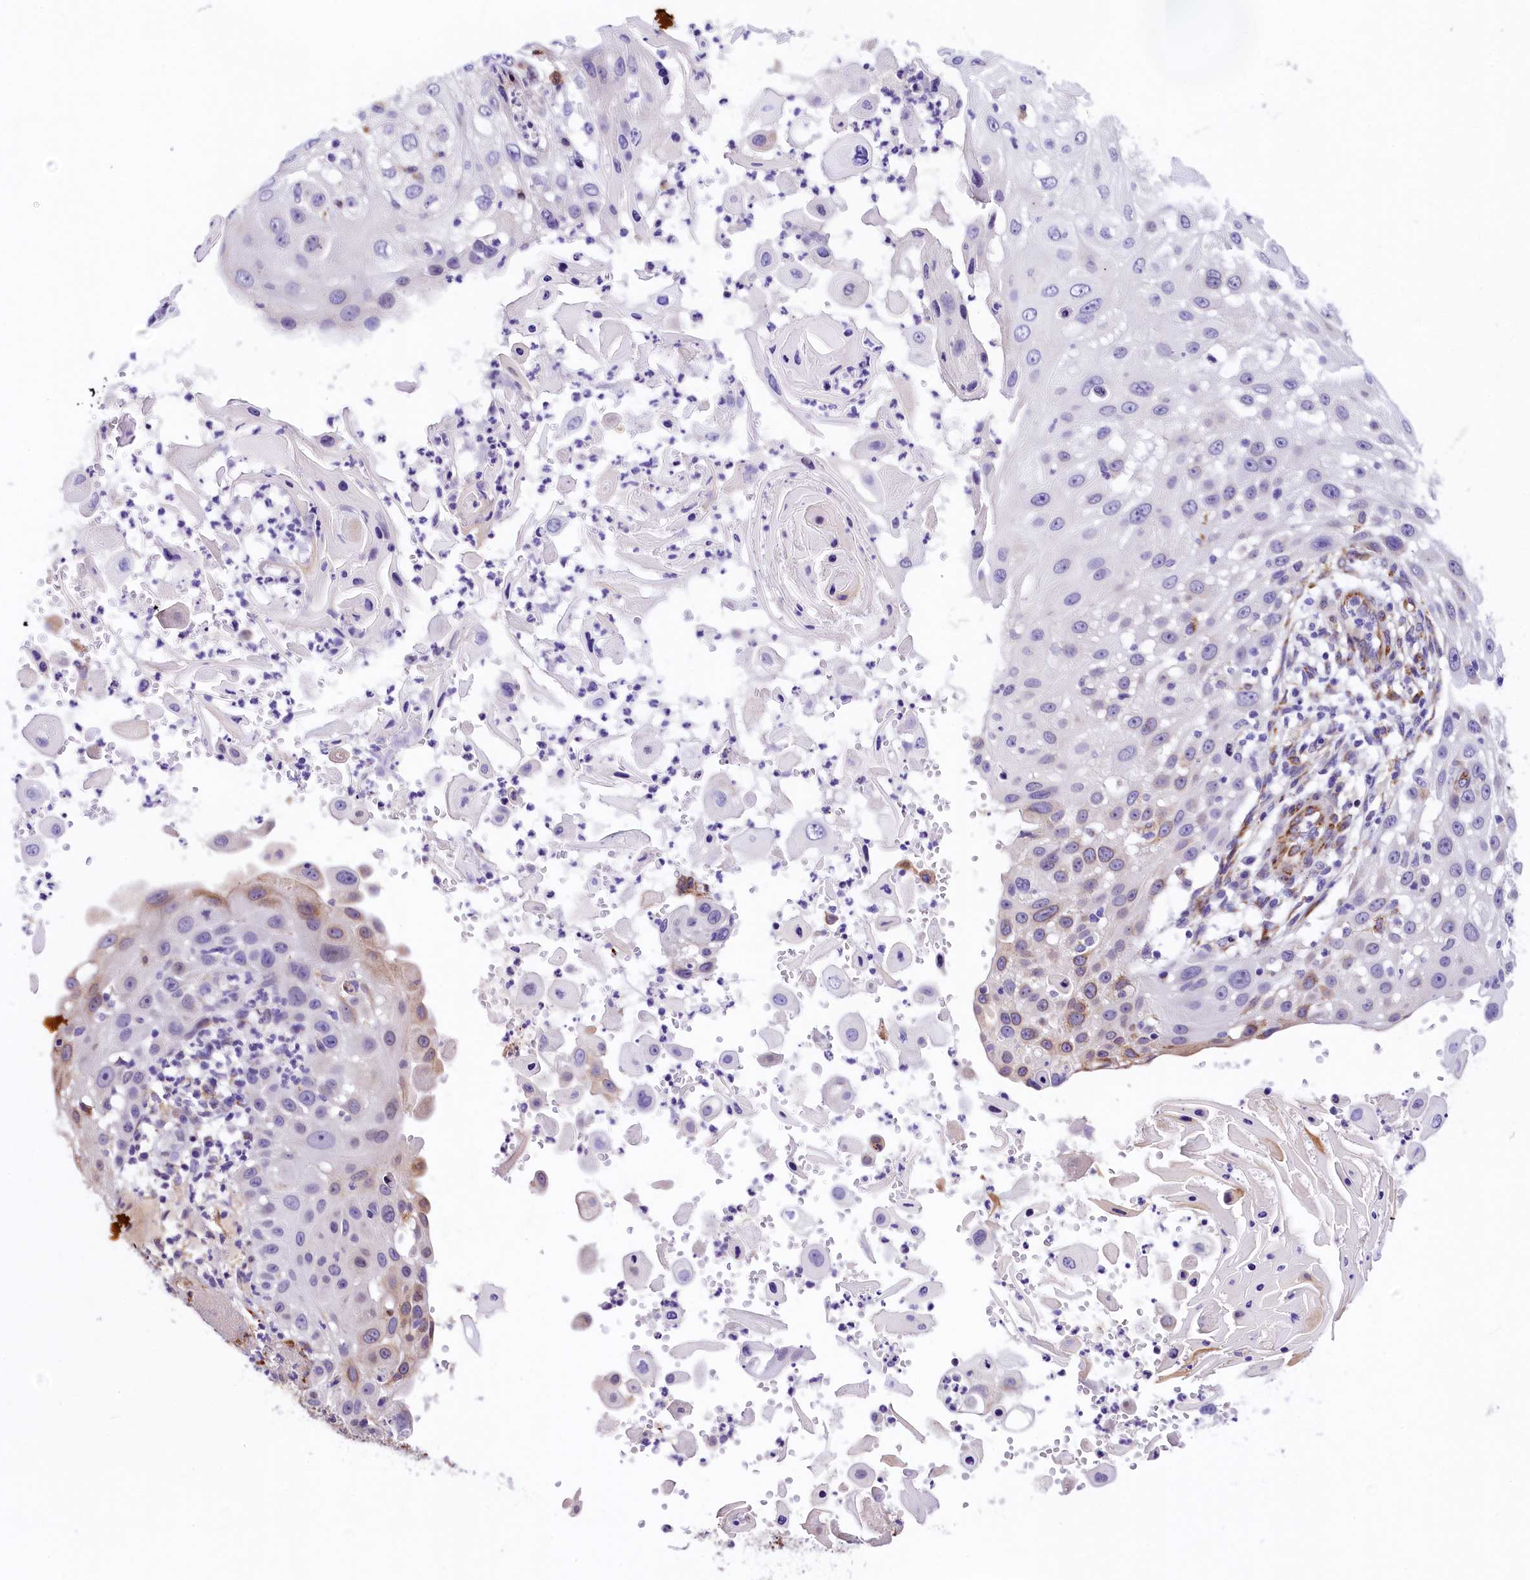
{"staining": {"intensity": "moderate", "quantity": "<25%", "location": "cytoplasmic/membranous"}, "tissue": "skin cancer", "cell_type": "Tumor cells", "image_type": "cancer", "snomed": [{"axis": "morphology", "description": "Squamous cell carcinoma, NOS"}, {"axis": "topography", "description": "Skin"}], "caption": "This is a photomicrograph of IHC staining of squamous cell carcinoma (skin), which shows moderate positivity in the cytoplasmic/membranous of tumor cells.", "gene": "ITGA1", "patient": {"sex": "female", "age": 44}}